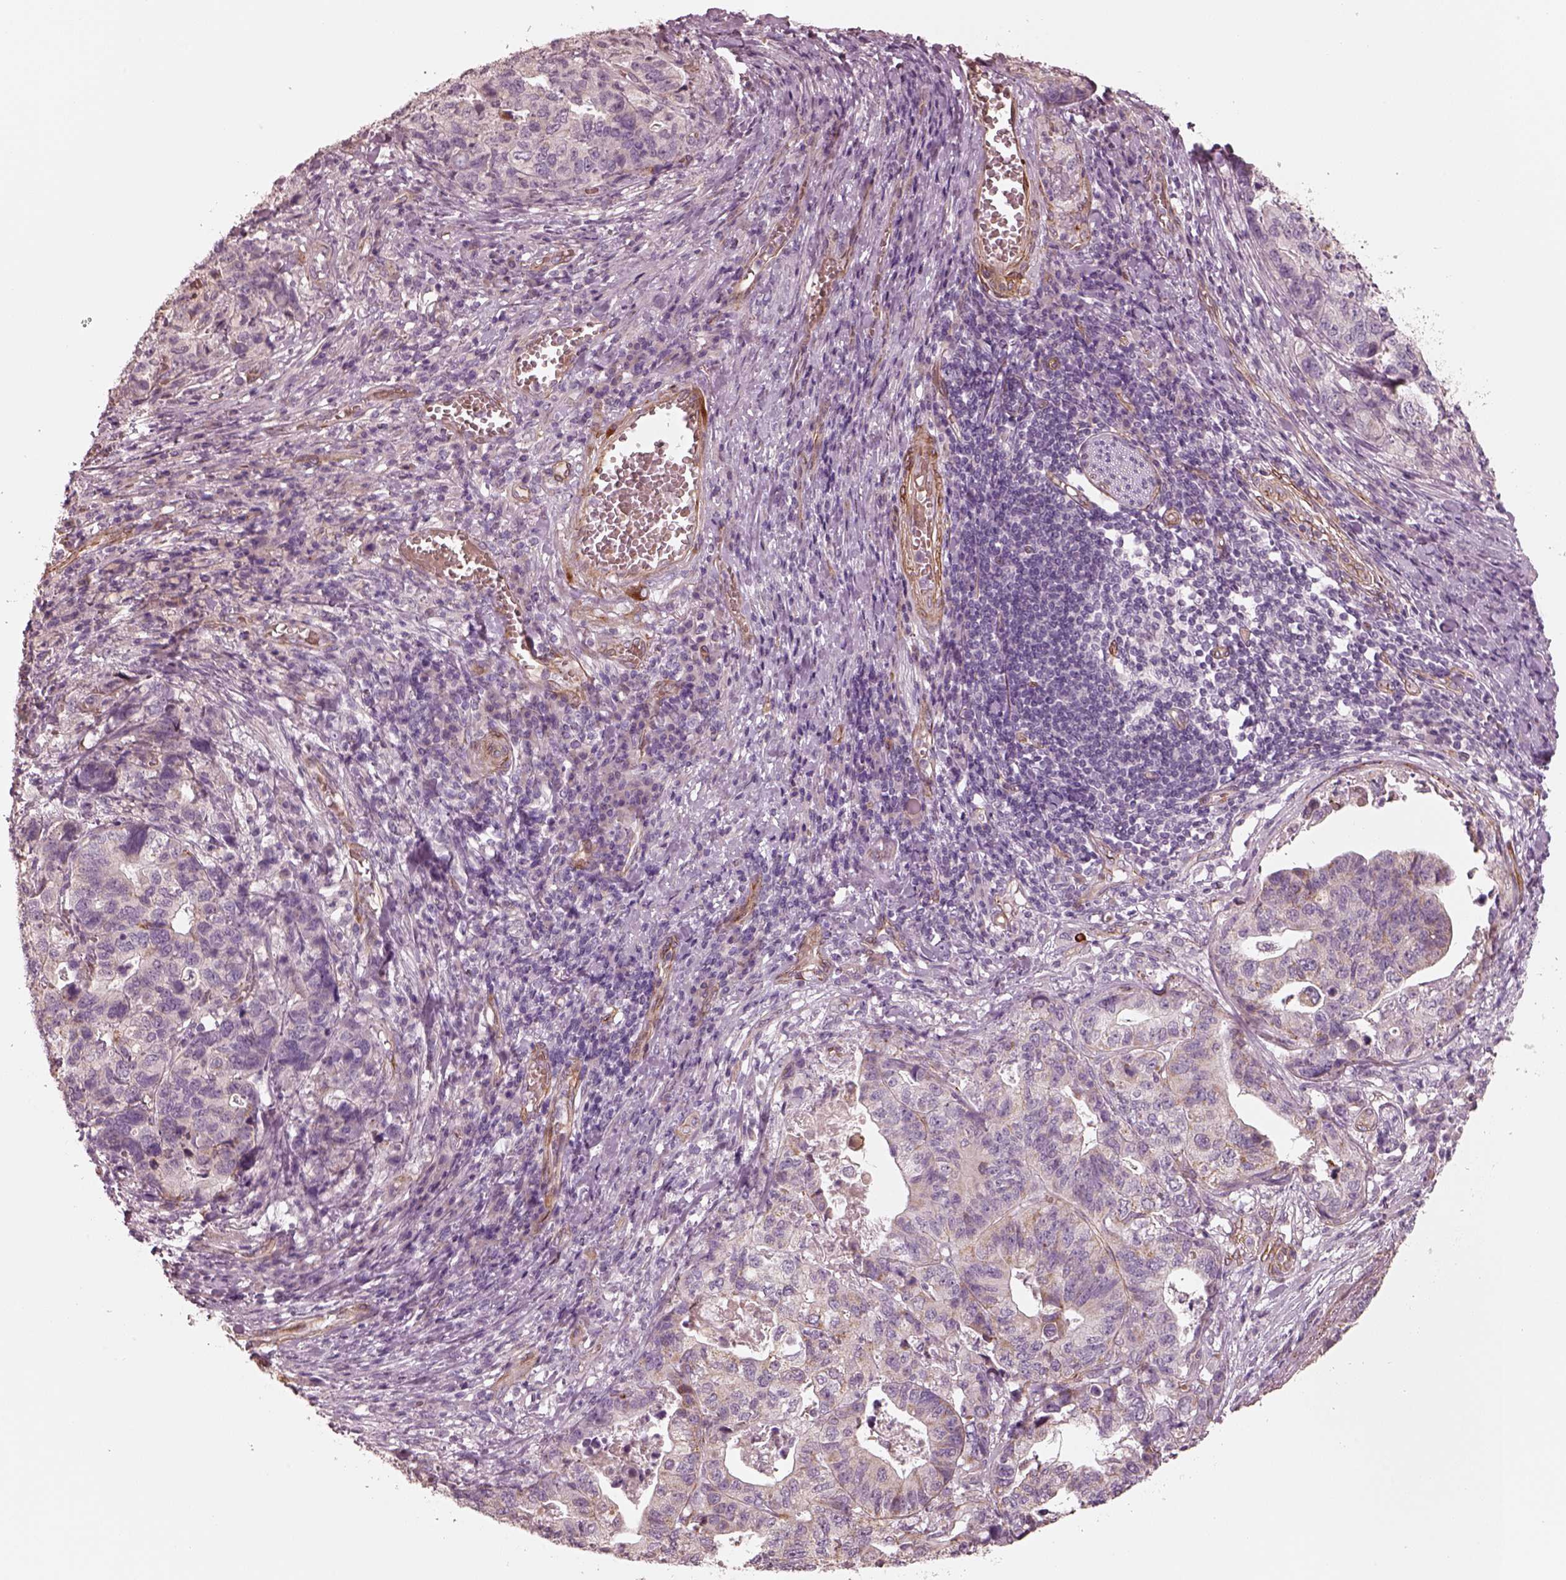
{"staining": {"intensity": "negative", "quantity": "none", "location": "none"}, "tissue": "stomach cancer", "cell_type": "Tumor cells", "image_type": "cancer", "snomed": [{"axis": "morphology", "description": "Adenocarcinoma, NOS"}, {"axis": "topography", "description": "Stomach, upper"}], "caption": "Photomicrograph shows no significant protein staining in tumor cells of adenocarcinoma (stomach).", "gene": "CRYM", "patient": {"sex": "female", "age": 67}}